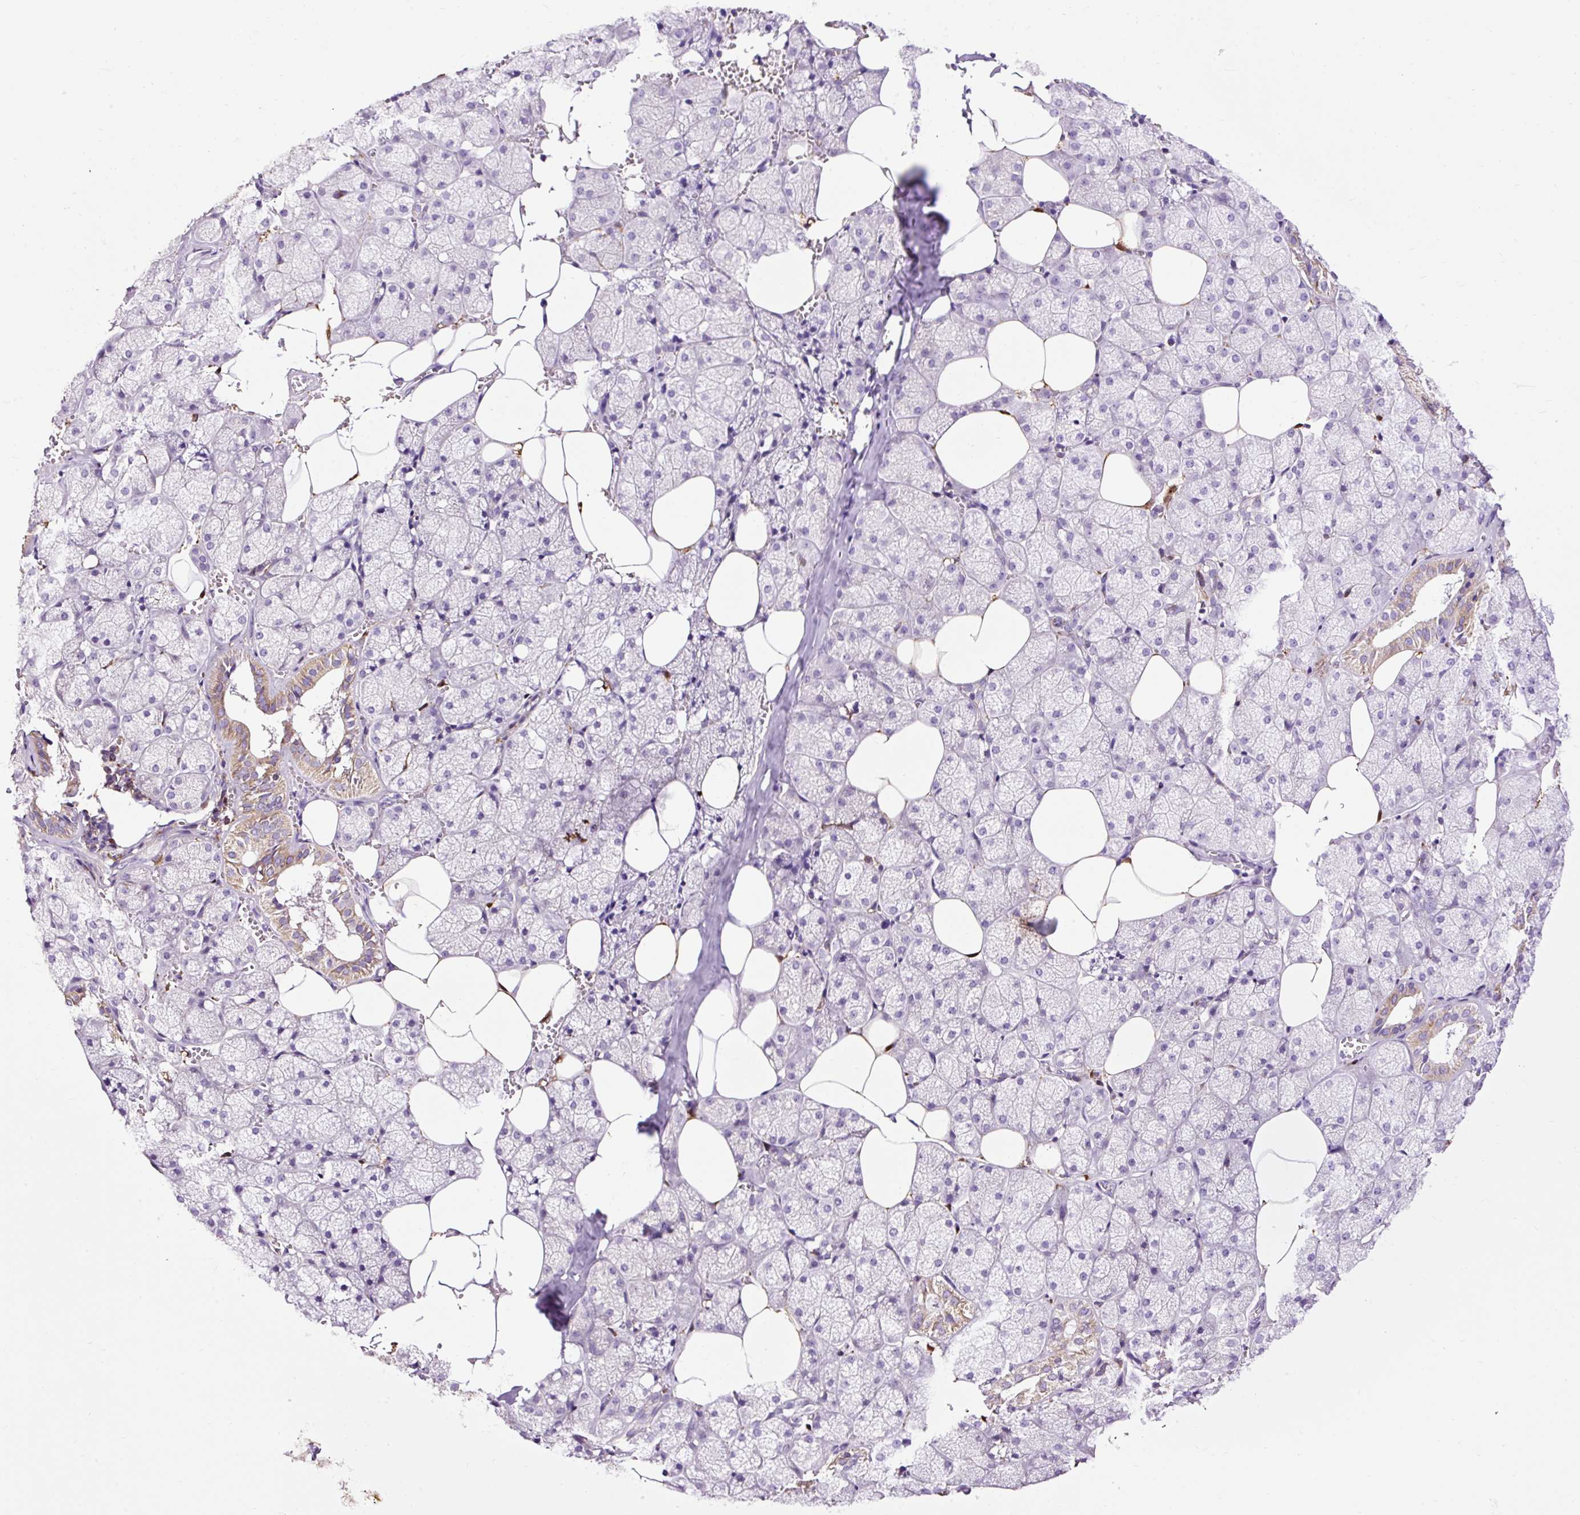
{"staining": {"intensity": "moderate", "quantity": "<25%", "location": "cytoplasmic/membranous"}, "tissue": "salivary gland", "cell_type": "Glandular cells", "image_type": "normal", "snomed": [{"axis": "morphology", "description": "Normal tissue, NOS"}, {"axis": "topography", "description": "Salivary gland"}, {"axis": "topography", "description": "Peripheral nerve tissue"}], "caption": "Immunohistochemical staining of normal salivary gland shows <25% levels of moderate cytoplasmic/membranous protein positivity in approximately <25% of glandular cells. (DAB = brown stain, brightfield microscopy at high magnification).", "gene": "CD83", "patient": {"sex": "male", "age": 38}}